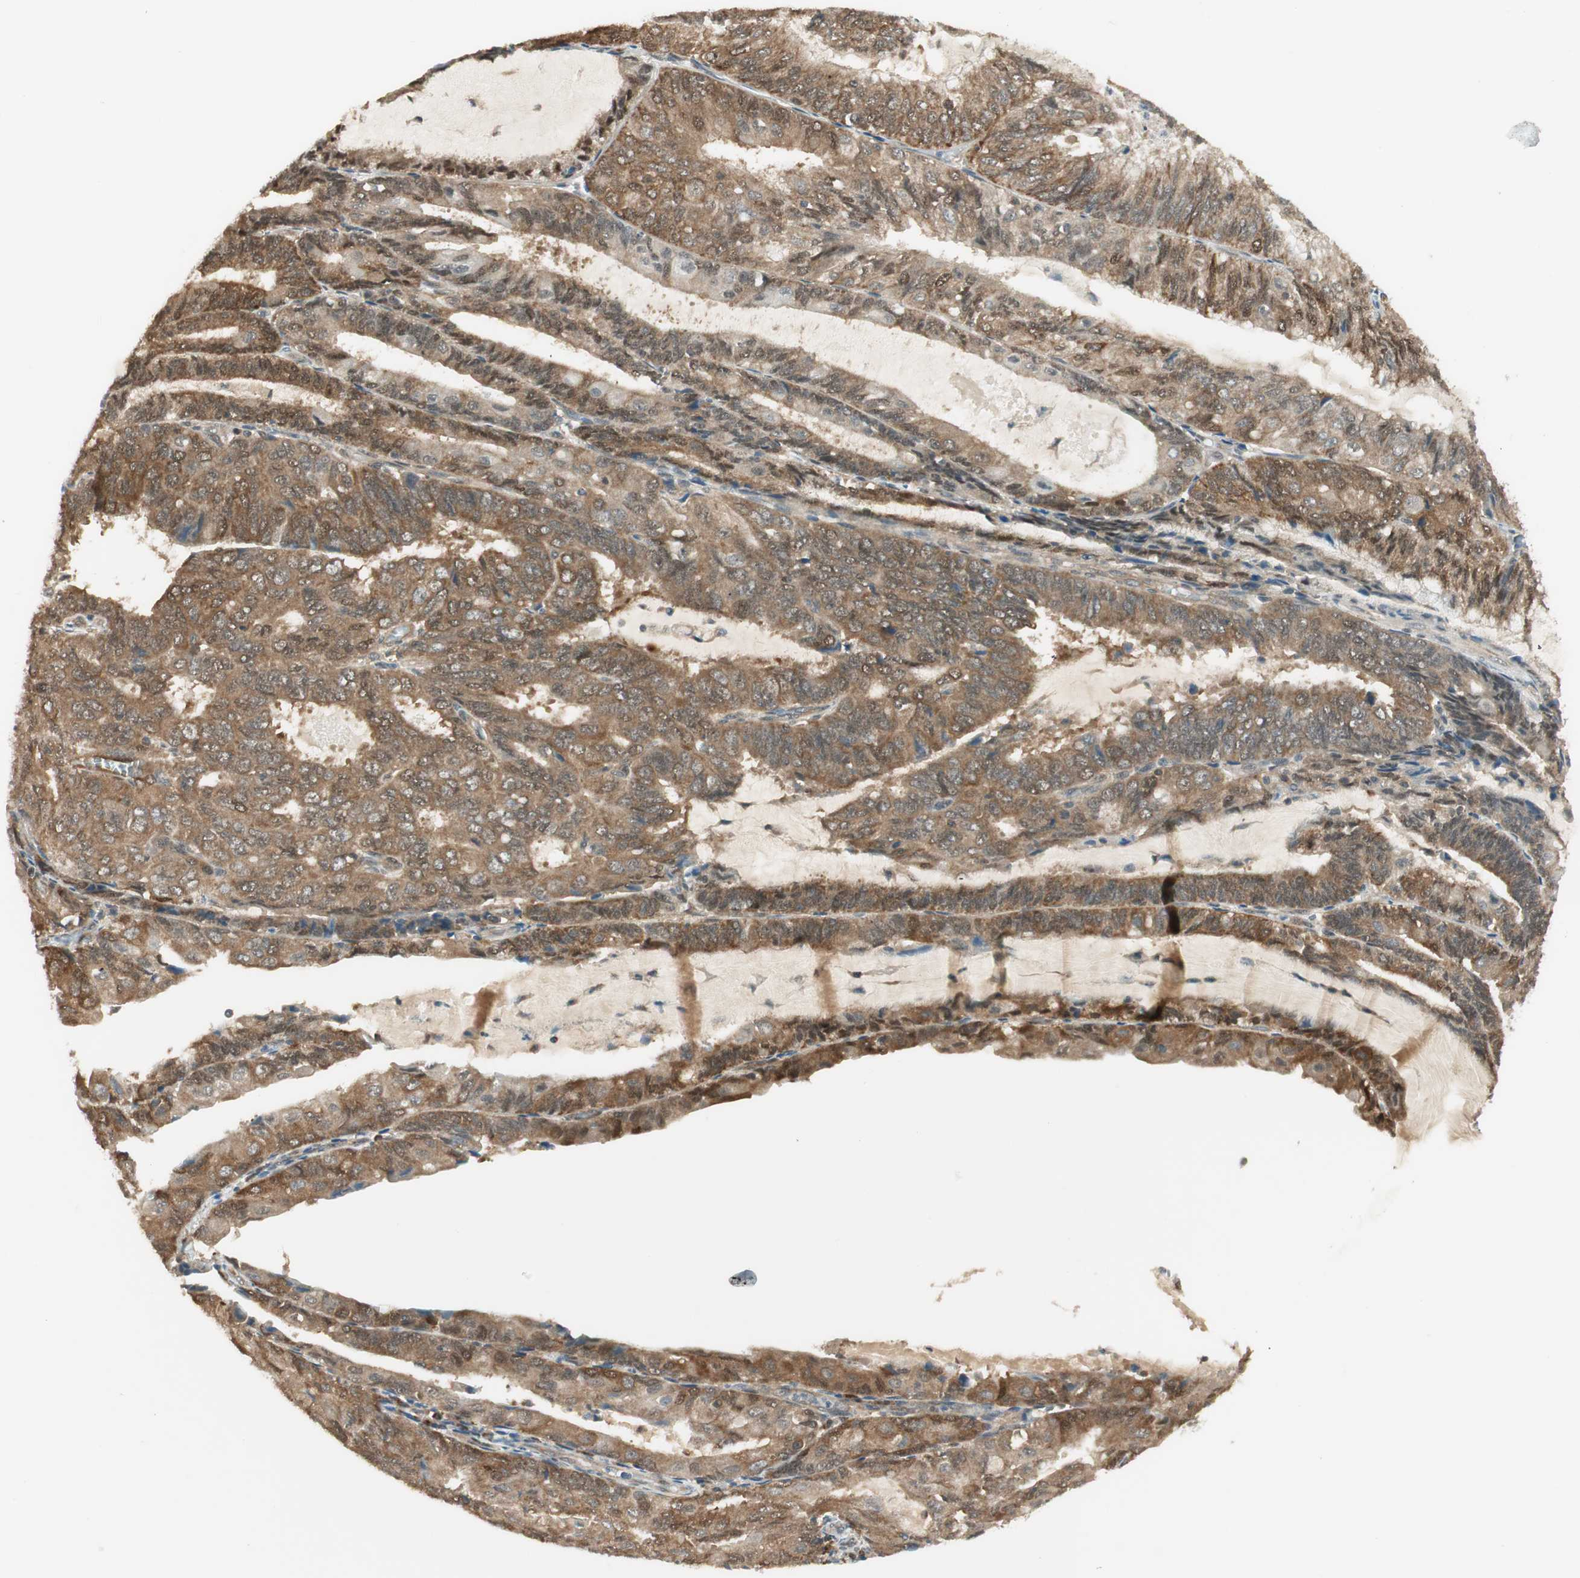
{"staining": {"intensity": "moderate", "quantity": "25%-75%", "location": "cytoplasmic/membranous"}, "tissue": "endometrial cancer", "cell_type": "Tumor cells", "image_type": "cancer", "snomed": [{"axis": "morphology", "description": "Adenocarcinoma, NOS"}, {"axis": "topography", "description": "Endometrium"}], "caption": "Immunohistochemistry (IHC) (DAB) staining of endometrial cancer displays moderate cytoplasmic/membranous protein staining in approximately 25%-75% of tumor cells.", "gene": "IPO5", "patient": {"sex": "female", "age": 81}}